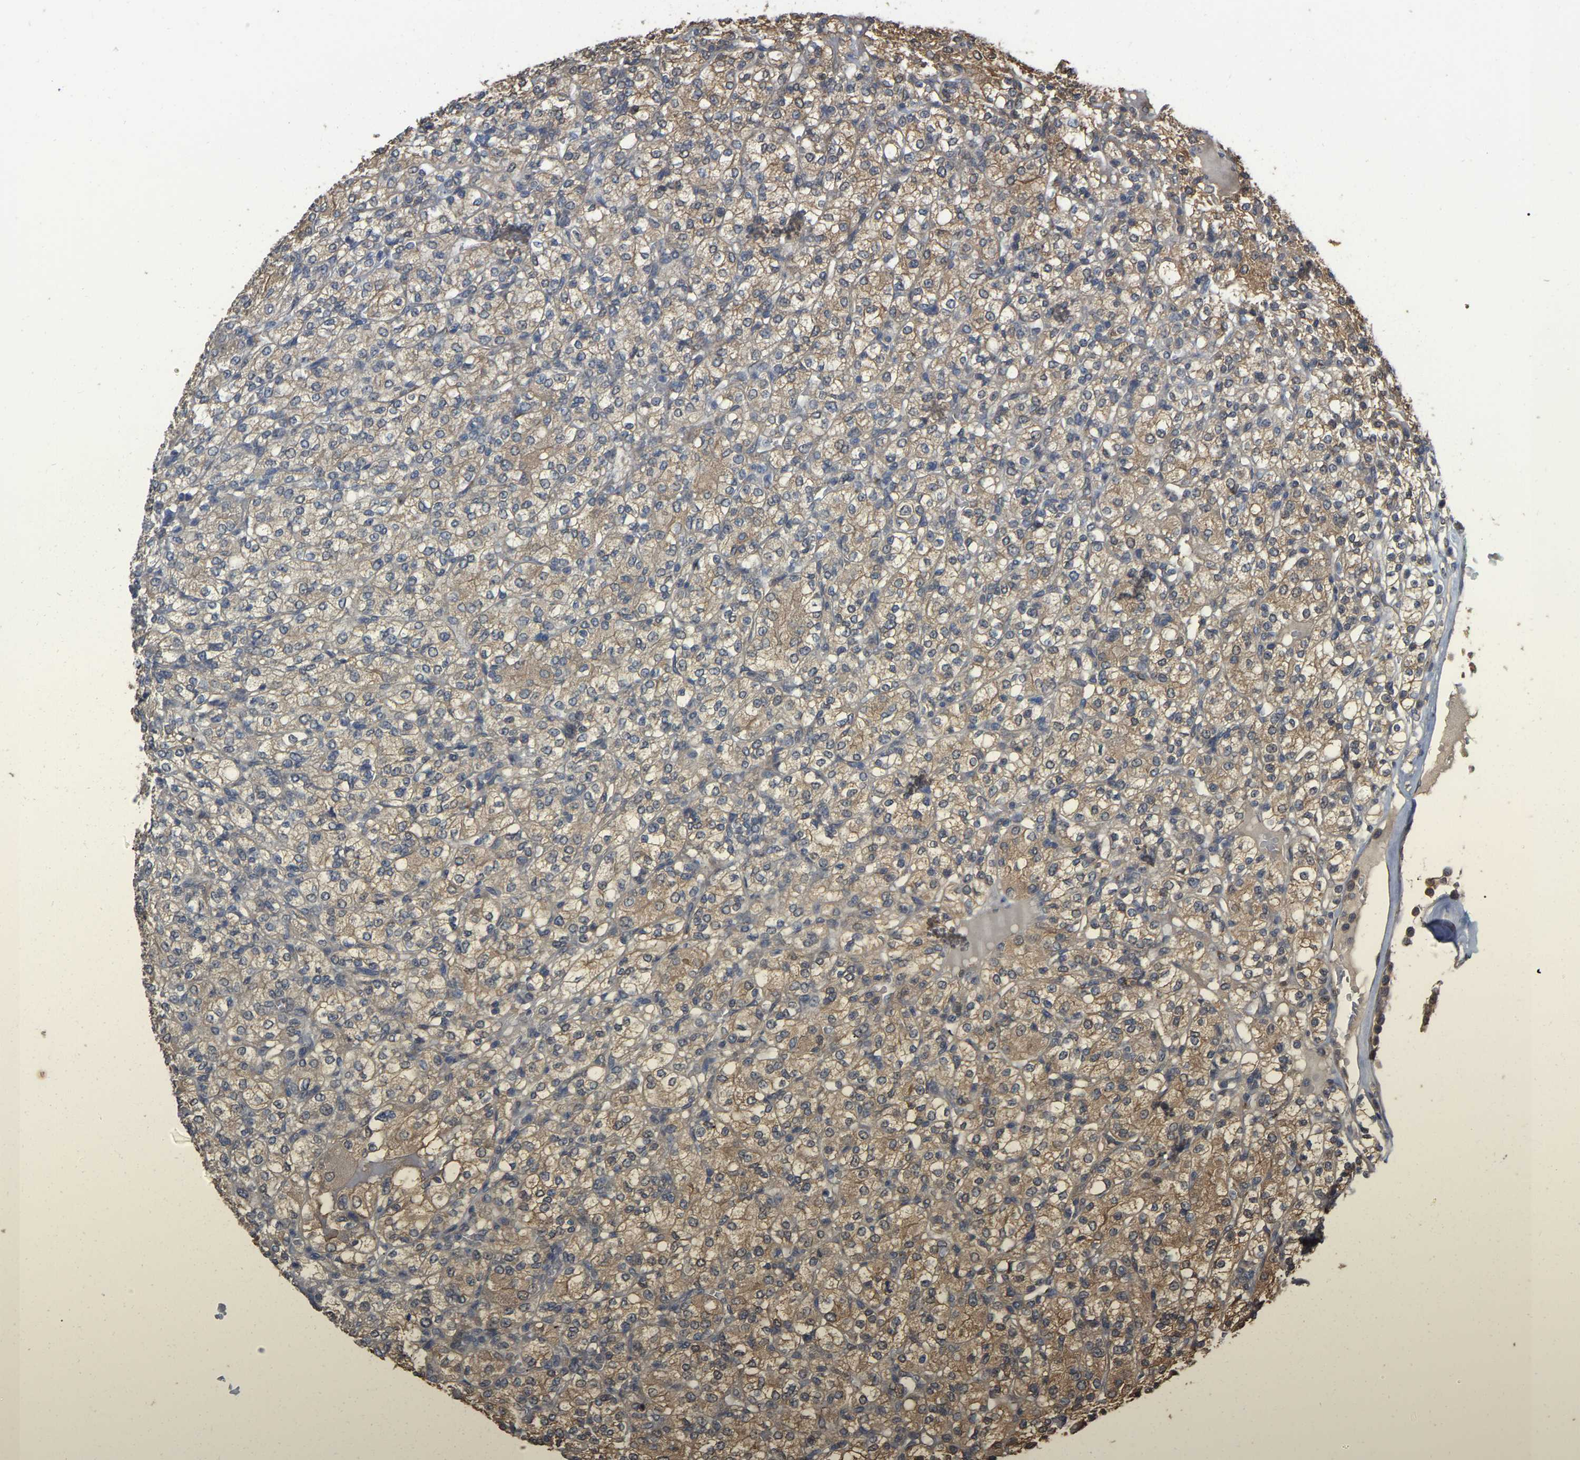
{"staining": {"intensity": "moderate", "quantity": ">75%", "location": "cytoplasmic/membranous"}, "tissue": "renal cancer", "cell_type": "Tumor cells", "image_type": "cancer", "snomed": [{"axis": "morphology", "description": "Adenocarcinoma, NOS"}, {"axis": "topography", "description": "Kidney"}], "caption": "Renal cancer tissue shows moderate cytoplasmic/membranous expression in about >75% of tumor cells (DAB IHC with brightfield microscopy, high magnification).", "gene": "FAM219A", "patient": {"sex": "male", "age": 77}}